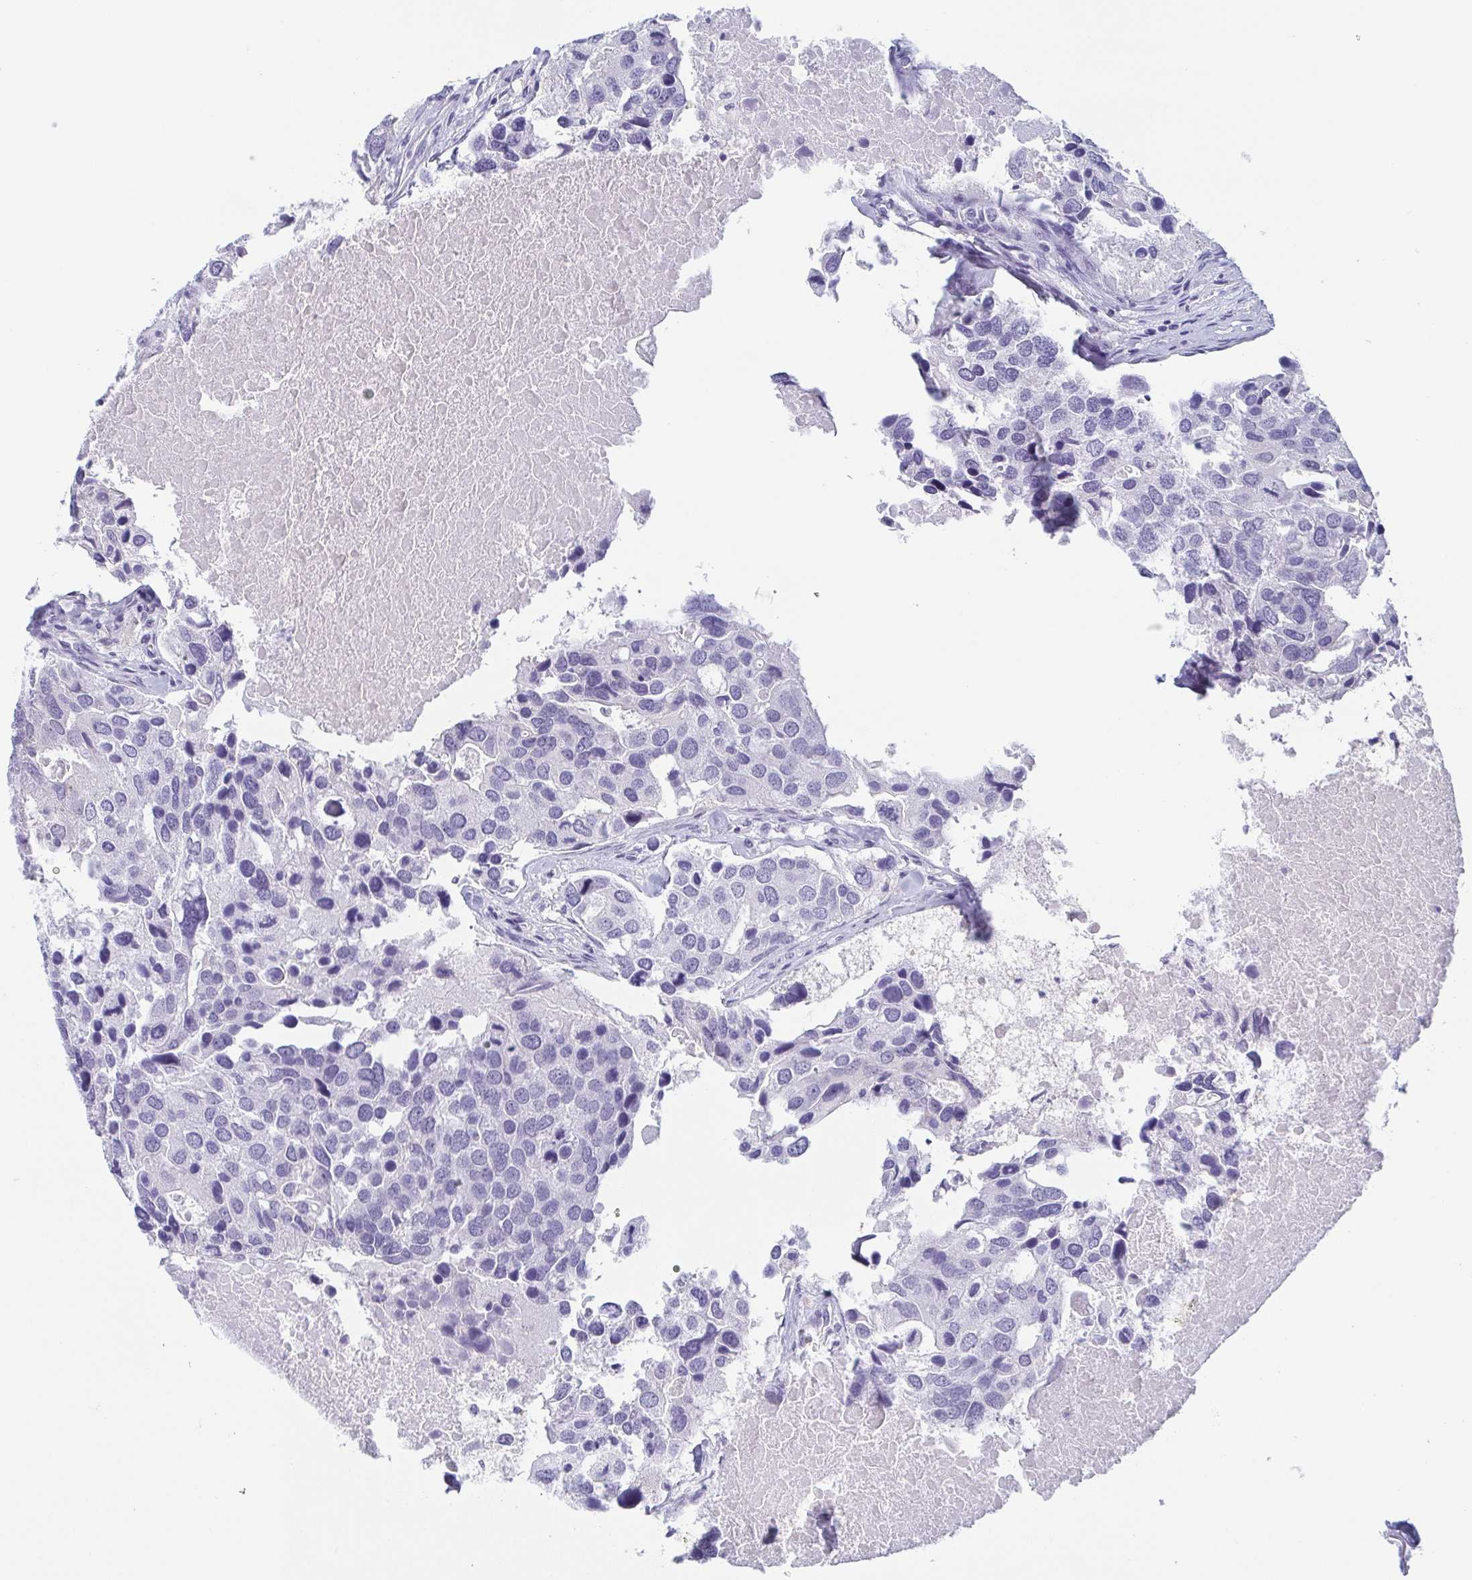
{"staining": {"intensity": "negative", "quantity": "none", "location": "none"}, "tissue": "breast cancer", "cell_type": "Tumor cells", "image_type": "cancer", "snomed": [{"axis": "morphology", "description": "Duct carcinoma"}, {"axis": "topography", "description": "Breast"}], "caption": "Micrograph shows no significant protein staining in tumor cells of invasive ductal carcinoma (breast).", "gene": "REG4", "patient": {"sex": "female", "age": 83}}